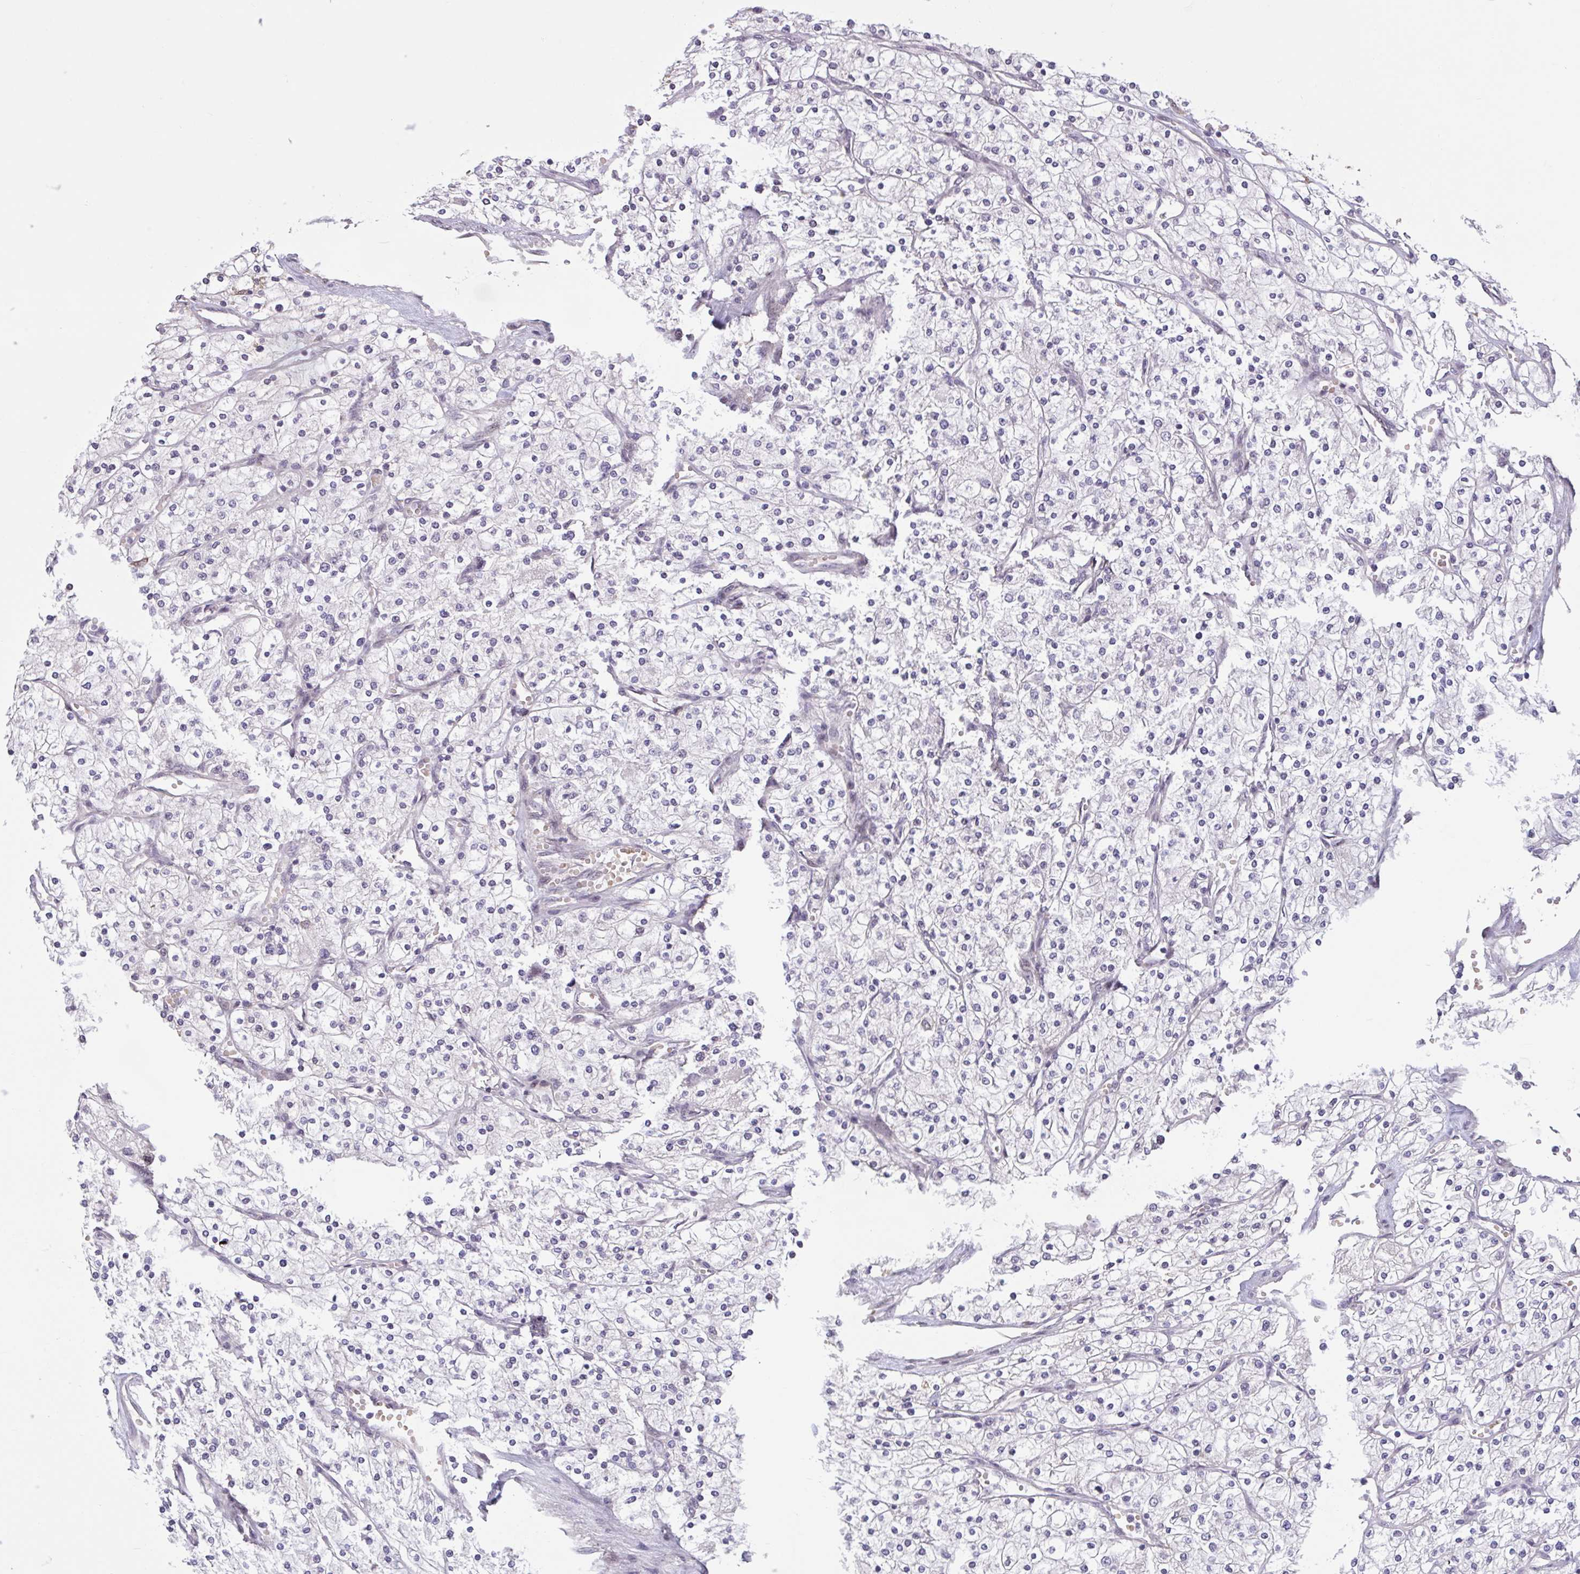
{"staining": {"intensity": "negative", "quantity": "none", "location": "none"}, "tissue": "renal cancer", "cell_type": "Tumor cells", "image_type": "cancer", "snomed": [{"axis": "morphology", "description": "Adenocarcinoma, NOS"}, {"axis": "topography", "description": "Kidney"}], "caption": "Tumor cells show no significant protein expression in renal cancer (adenocarcinoma).", "gene": "ZNF414", "patient": {"sex": "male", "age": 80}}